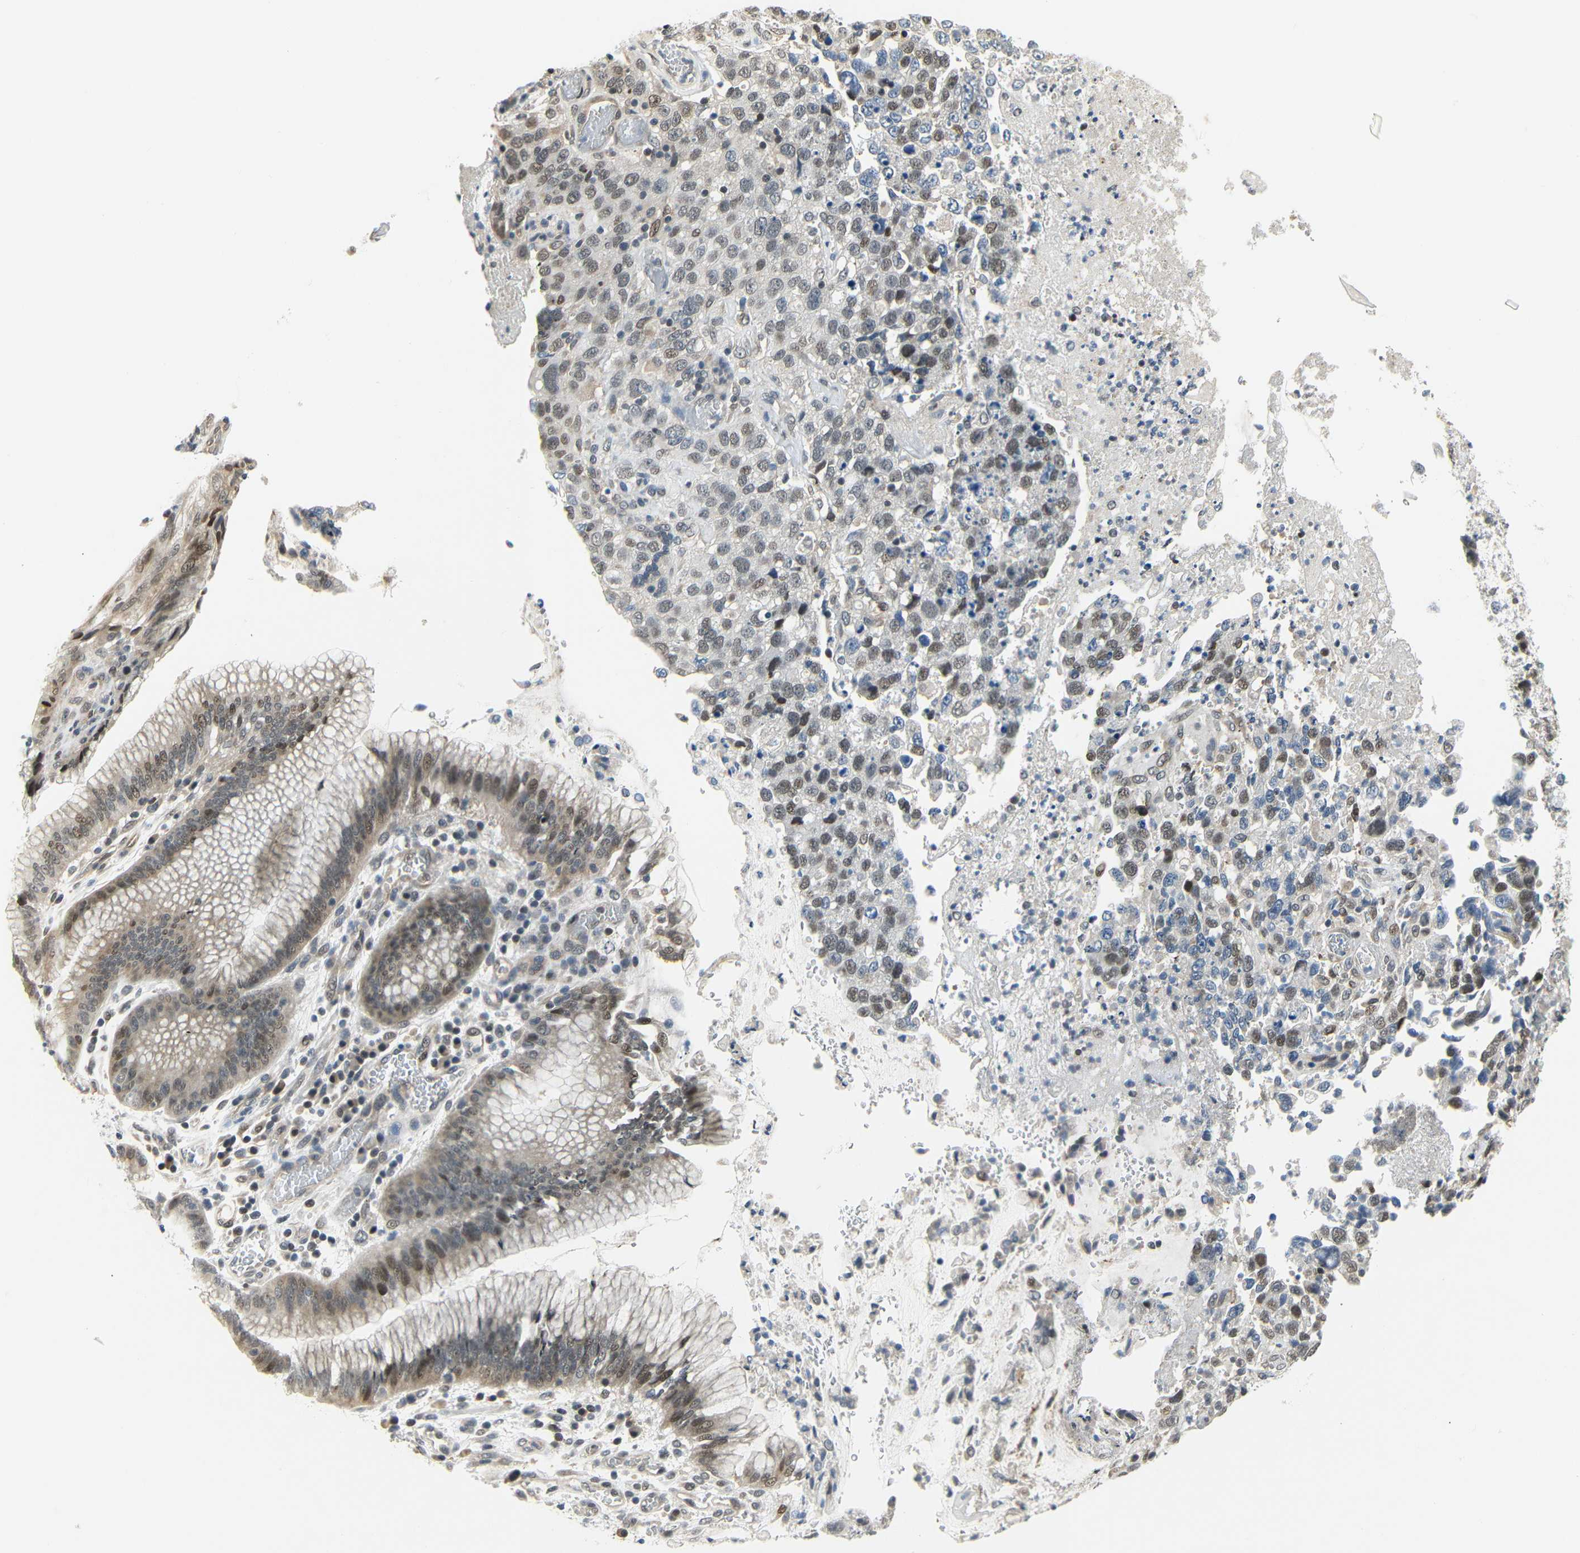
{"staining": {"intensity": "moderate", "quantity": "25%-75%", "location": "cytoplasmic/membranous,nuclear"}, "tissue": "stomach cancer", "cell_type": "Tumor cells", "image_type": "cancer", "snomed": [{"axis": "morphology", "description": "Normal tissue, NOS"}, {"axis": "morphology", "description": "Adenocarcinoma, NOS"}, {"axis": "topography", "description": "Stomach"}], "caption": "Tumor cells exhibit medium levels of moderate cytoplasmic/membranous and nuclear positivity in approximately 25%-75% of cells in human stomach cancer. (Brightfield microscopy of DAB IHC at high magnification).", "gene": "IMPG2", "patient": {"sex": "male", "age": 48}}